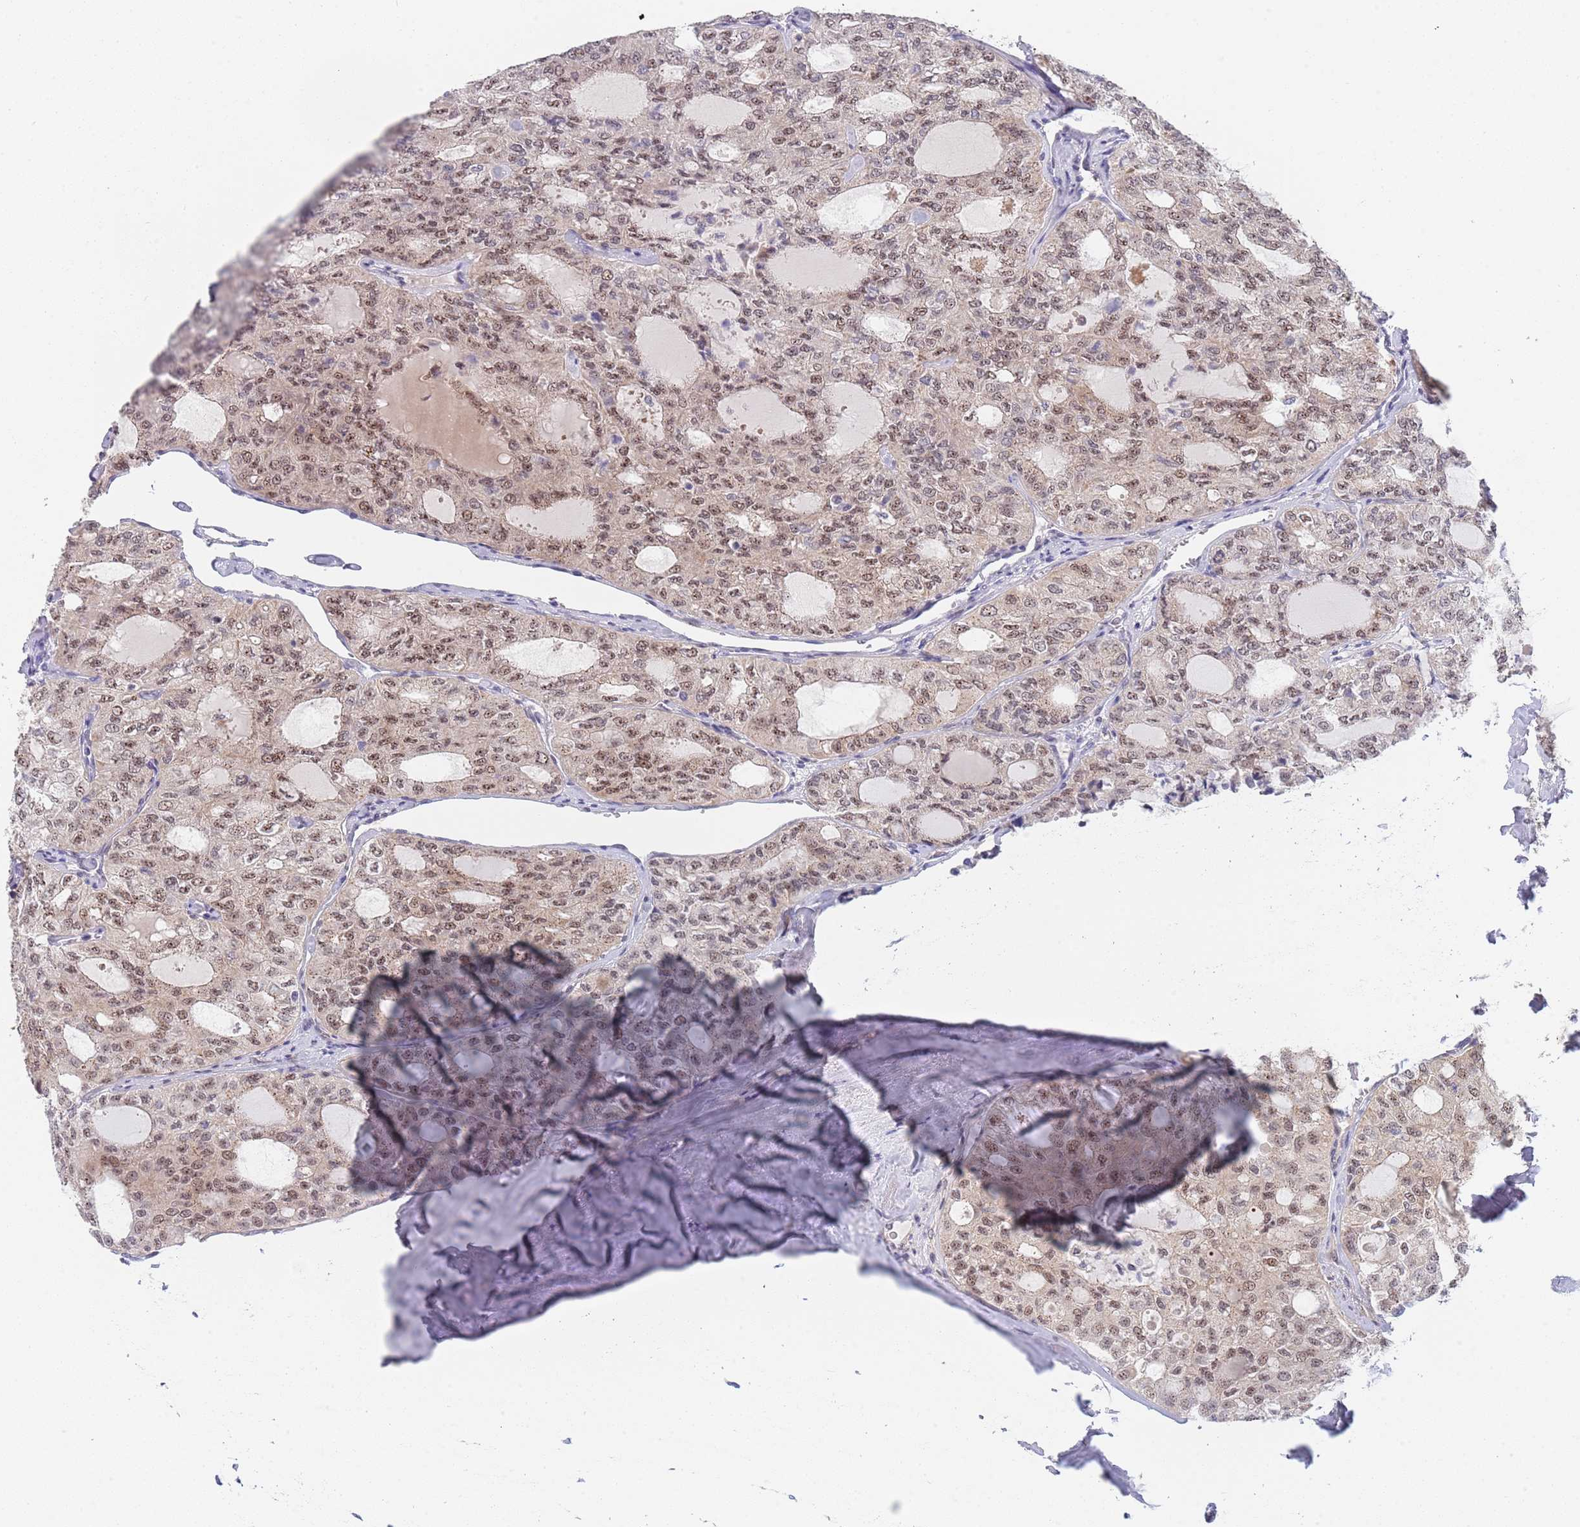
{"staining": {"intensity": "moderate", "quantity": "25%-75%", "location": "nuclear"}, "tissue": "thyroid cancer", "cell_type": "Tumor cells", "image_type": "cancer", "snomed": [{"axis": "morphology", "description": "Follicular adenoma carcinoma, NOS"}, {"axis": "topography", "description": "Thyroid gland"}], "caption": "Follicular adenoma carcinoma (thyroid) was stained to show a protein in brown. There is medium levels of moderate nuclear staining in approximately 25%-75% of tumor cells. (DAB IHC, brown staining for protein, blue staining for nuclei).", "gene": "PLCL2", "patient": {"sex": "male", "age": 75}}